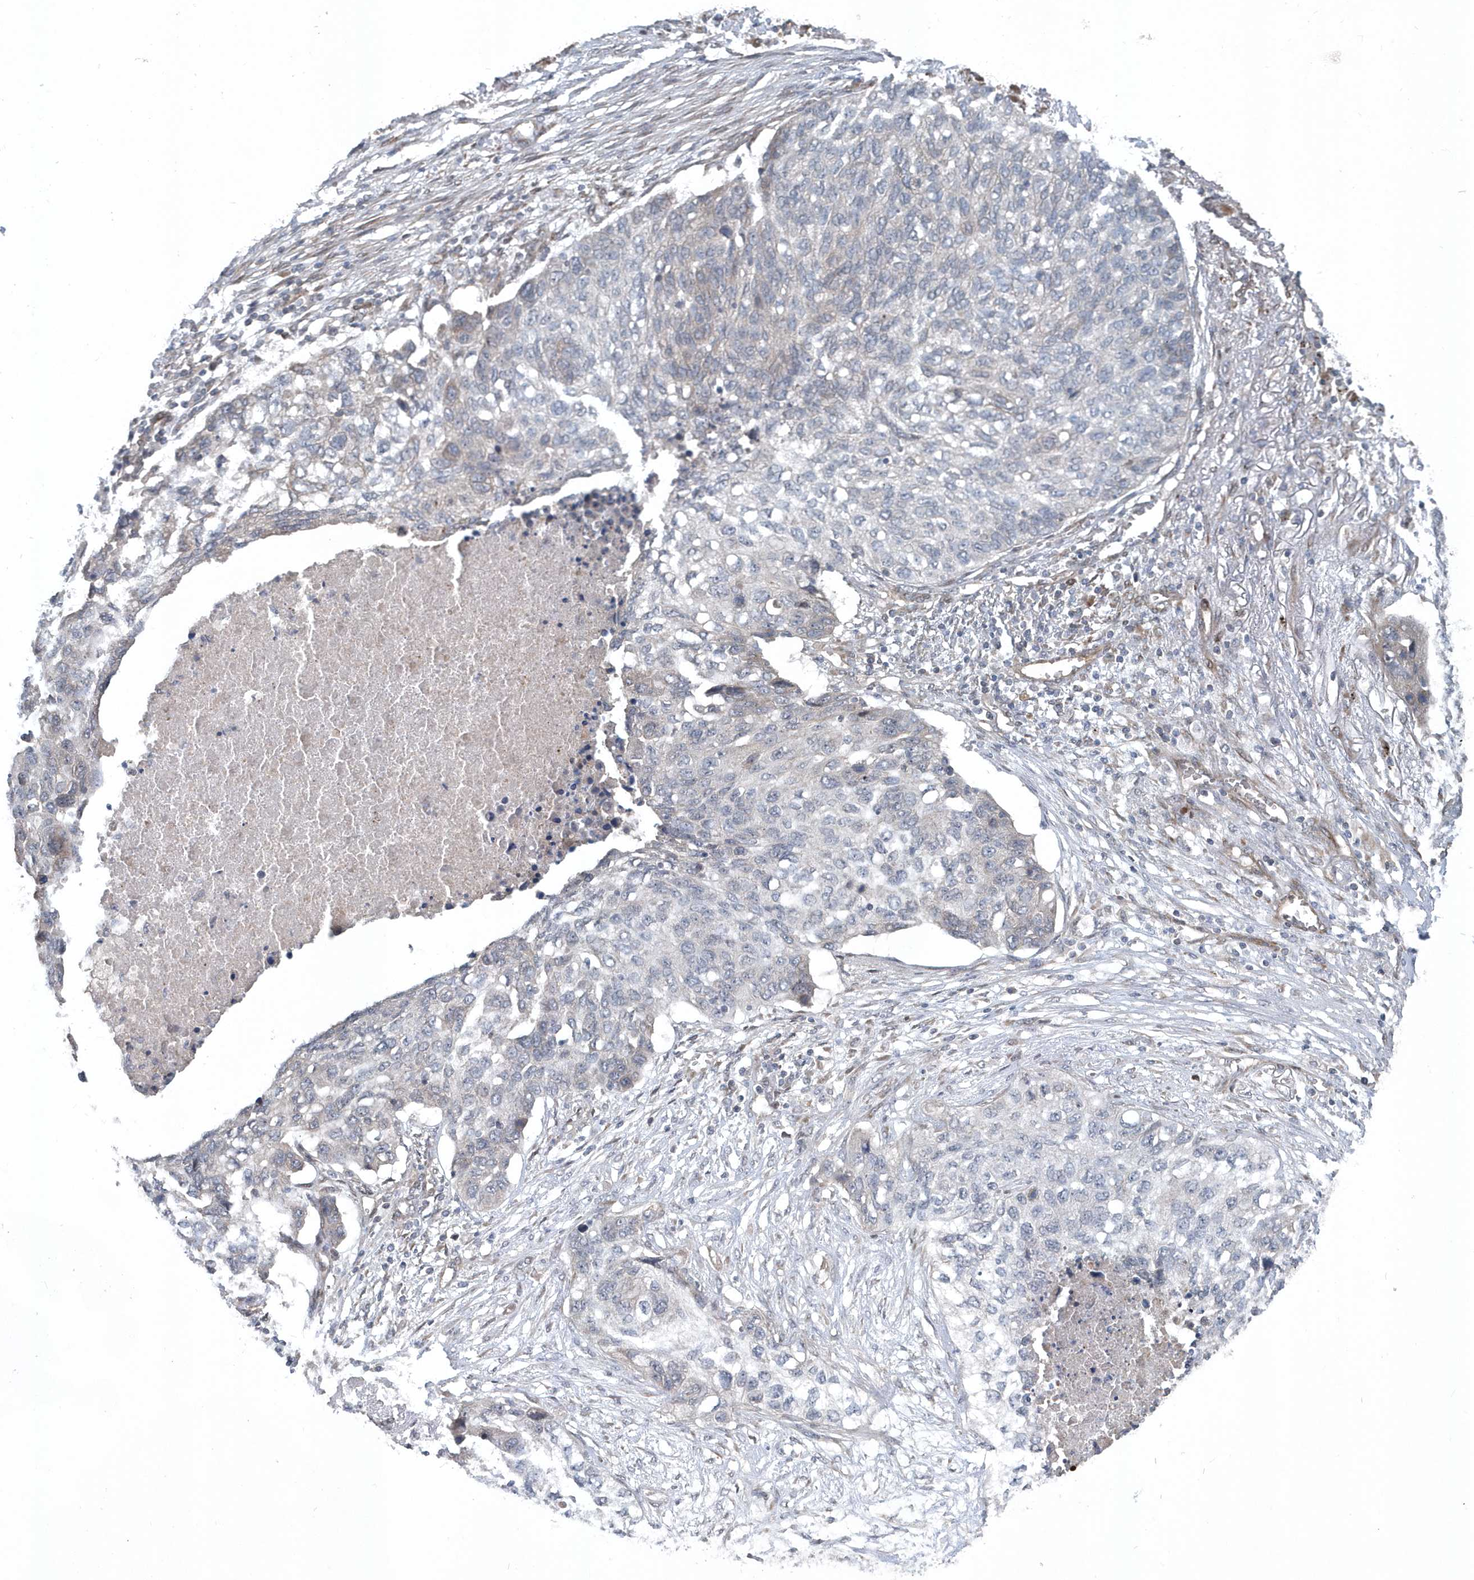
{"staining": {"intensity": "negative", "quantity": "none", "location": "none"}, "tissue": "lung cancer", "cell_type": "Tumor cells", "image_type": "cancer", "snomed": [{"axis": "morphology", "description": "Squamous cell carcinoma, NOS"}, {"axis": "topography", "description": "Lung"}], "caption": "DAB (3,3'-diaminobenzidine) immunohistochemical staining of human lung squamous cell carcinoma reveals no significant expression in tumor cells.", "gene": "MCC", "patient": {"sex": "female", "age": 63}}